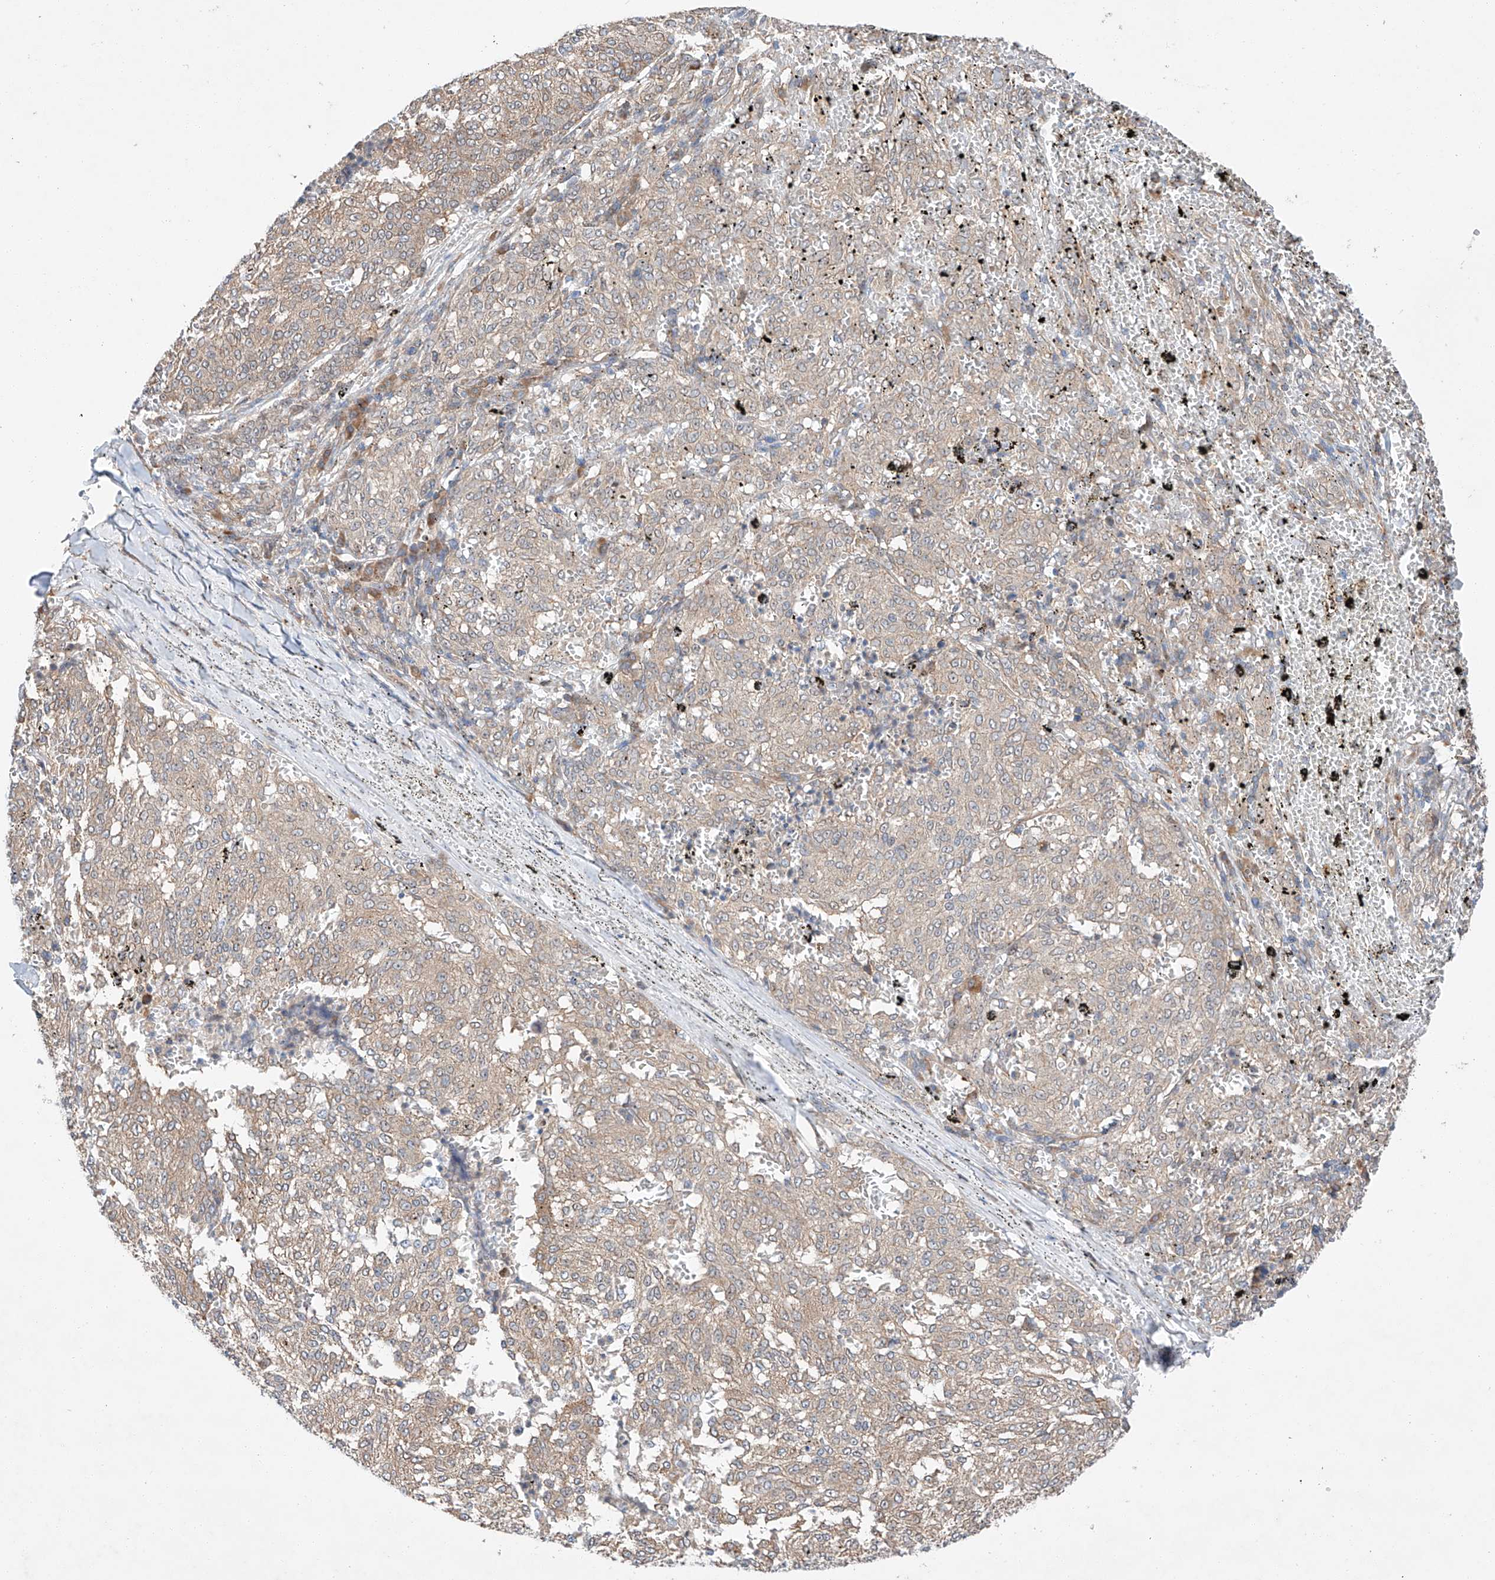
{"staining": {"intensity": "weak", "quantity": ">75%", "location": "cytoplasmic/membranous"}, "tissue": "melanoma", "cell_type": "Tumor cells", "image_type": "cancer", "snomed": [{"axis": "morphology", "description": "Malignant melanoma, NOS"}, {"axis": "topography", "description": "Skin"}], "caption": "Malignant melanoma stained with a brown dye shows weak cytoplasmic/membranous positive staining in approximately >75% of tumor cells.", "gene": "RUSC1", "patient": {"sex": "female", "age": 72}}